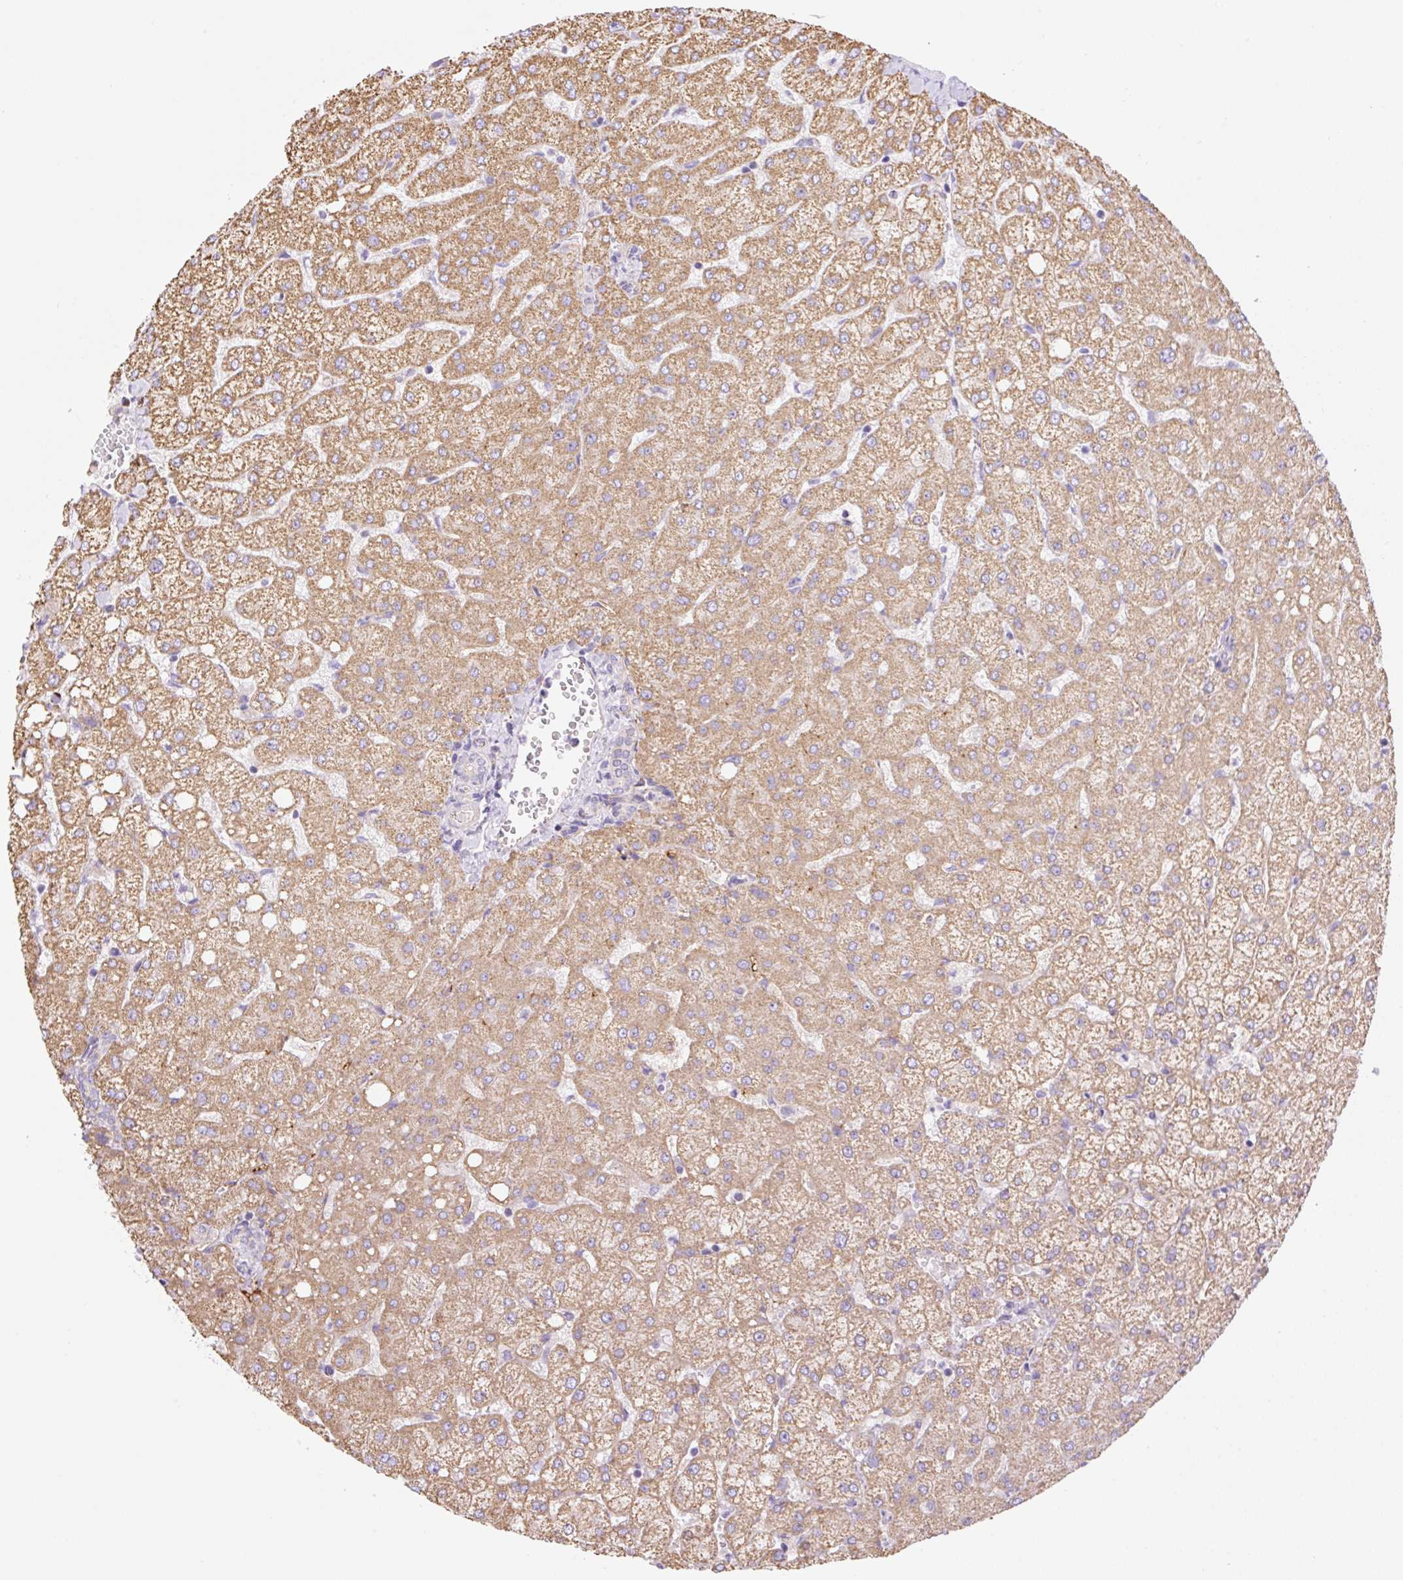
{"staining": {"intensity": "negative", "quantity": "none", "location": "none"}, "tissue": "liver", "cell_type": "Cholangiocytes", "image_type": "normal", "snomed": [{"axis": "morphology", "description": "Normal tissue, NOS"}, {"axis": "topography", "description": "Liver"}], "caption": "The photomicrograph reveals no staining of cholangiocytes in normal liver.", "gene": "ESAM", "patient": {"sex": "female", "age": 54}}